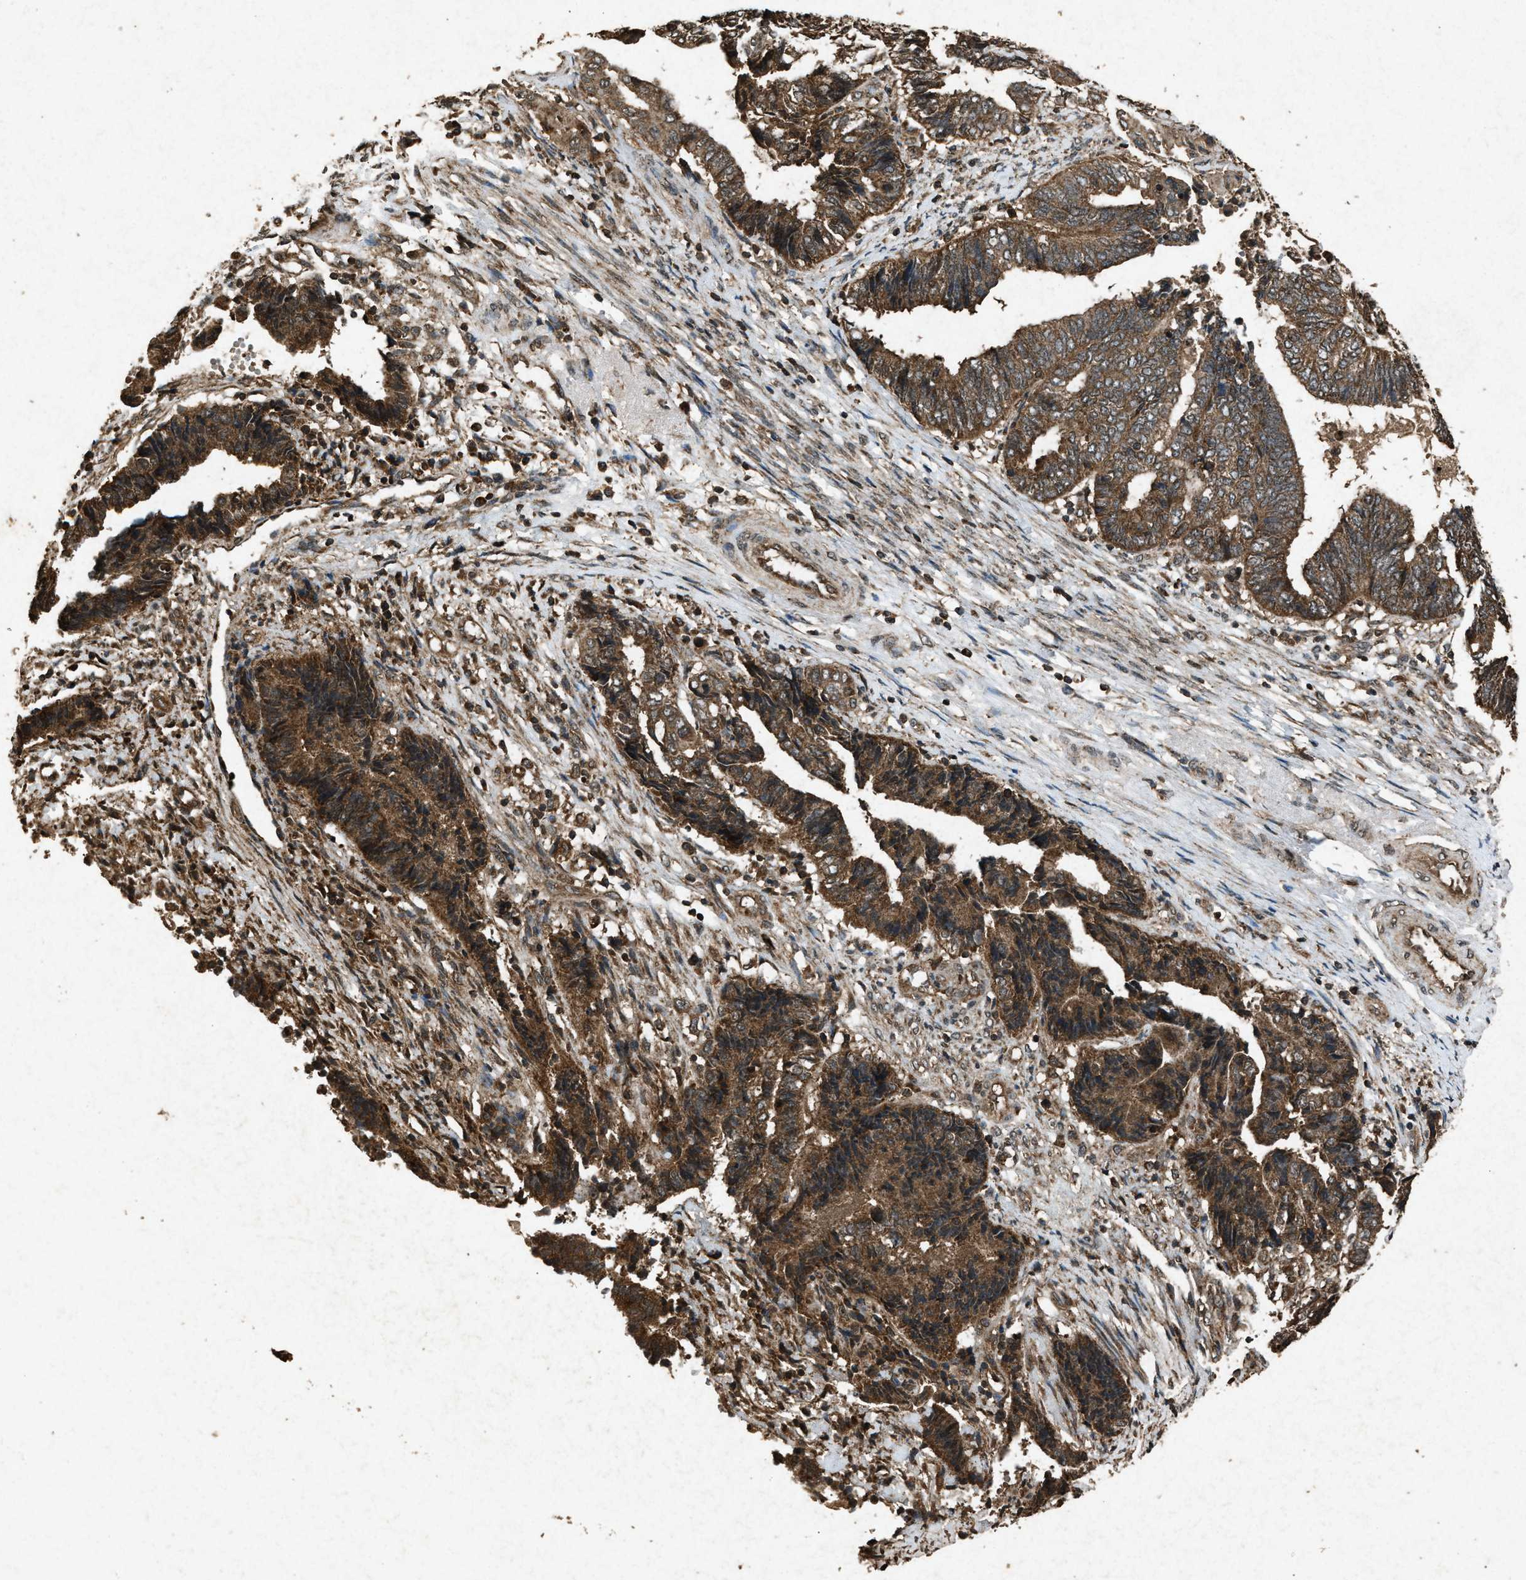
{"staining": {"intensity": "strong", "quantity": ">75%", "location": "cytoplasmic/membranous"}, "tissue": "endometrial cancer", "cell_type": "Tumor cells", "image_type": "cancer", "snomed": [{"axis": "morphology", "description": "Adenocarcinoma, NOS"}, {"axis": "topography", "description": "Uterus"}, {"axis": "topography", "description": "Endometrium"}], "caption": "Brown immunohistochemical staining in endometrial adenocarcinoma demonstrates strong cytoplasmic/membranous expression in approximately >75% of tumor cells. The staining is performed using DAB (3,3'-diaminobenzidine) brown chromogen to label protein expression. The nuclei are counter-stained blue using hematoxylin.", "gene": "OAS1", "patient": {"sex": "female", "age": 70}}